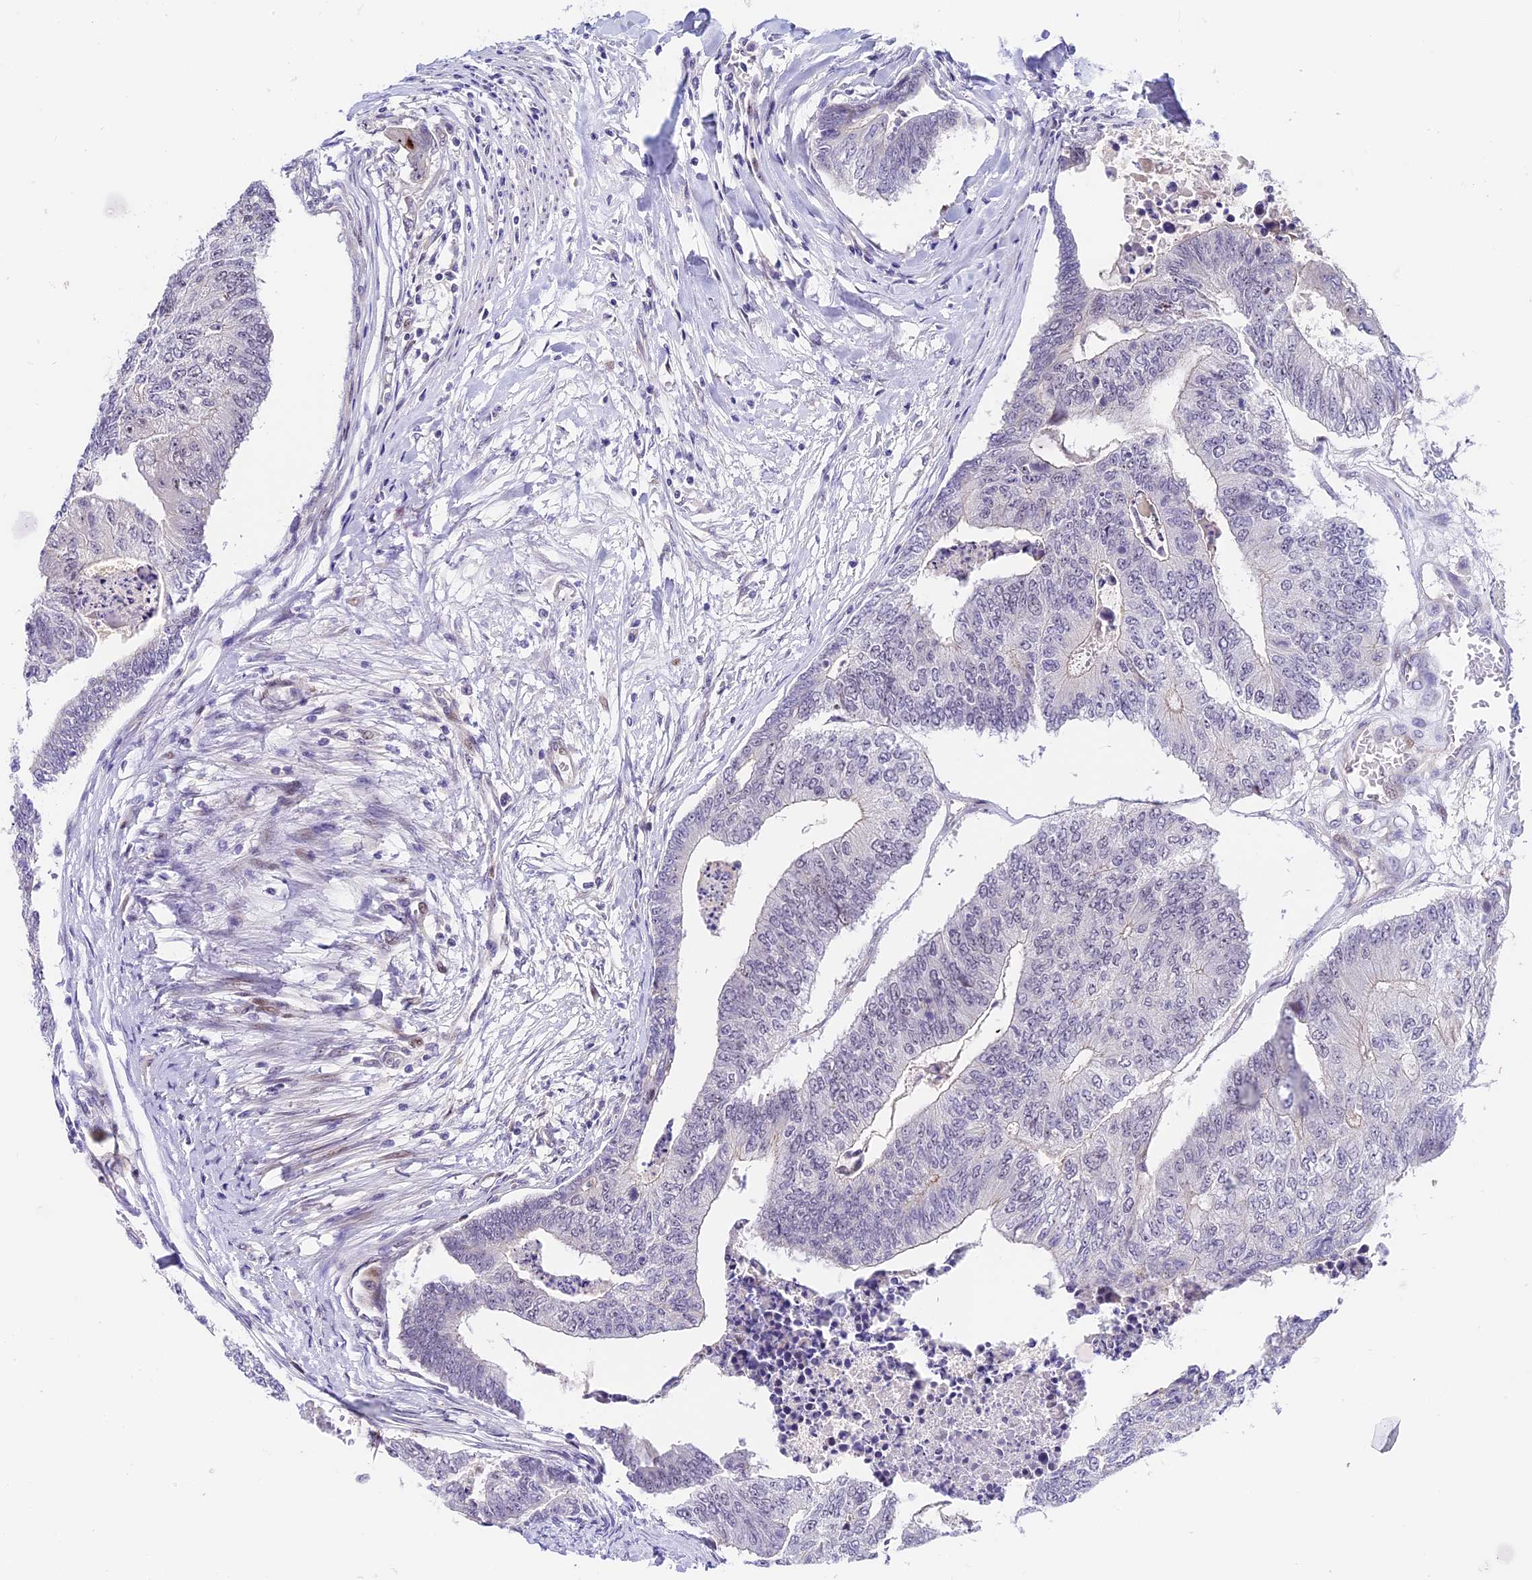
{"staining": {"intensity": "negative", "quantity": "none", "location": "none"}, "tissue": "colorectal cancer", "cell_type": "Tumor cells", "image_type": "cancer", "snomed": [{"axis": "morphology", "description": "Adenocarcinoma, NOS"}, {"axis": "topography", "description": "Colon"}], "caption": "There is no significant expression in tumor cells of adenocarcinoma (colorectal).", "gene": "MIDN", "patient": {"sex": "female", "age": 67}}